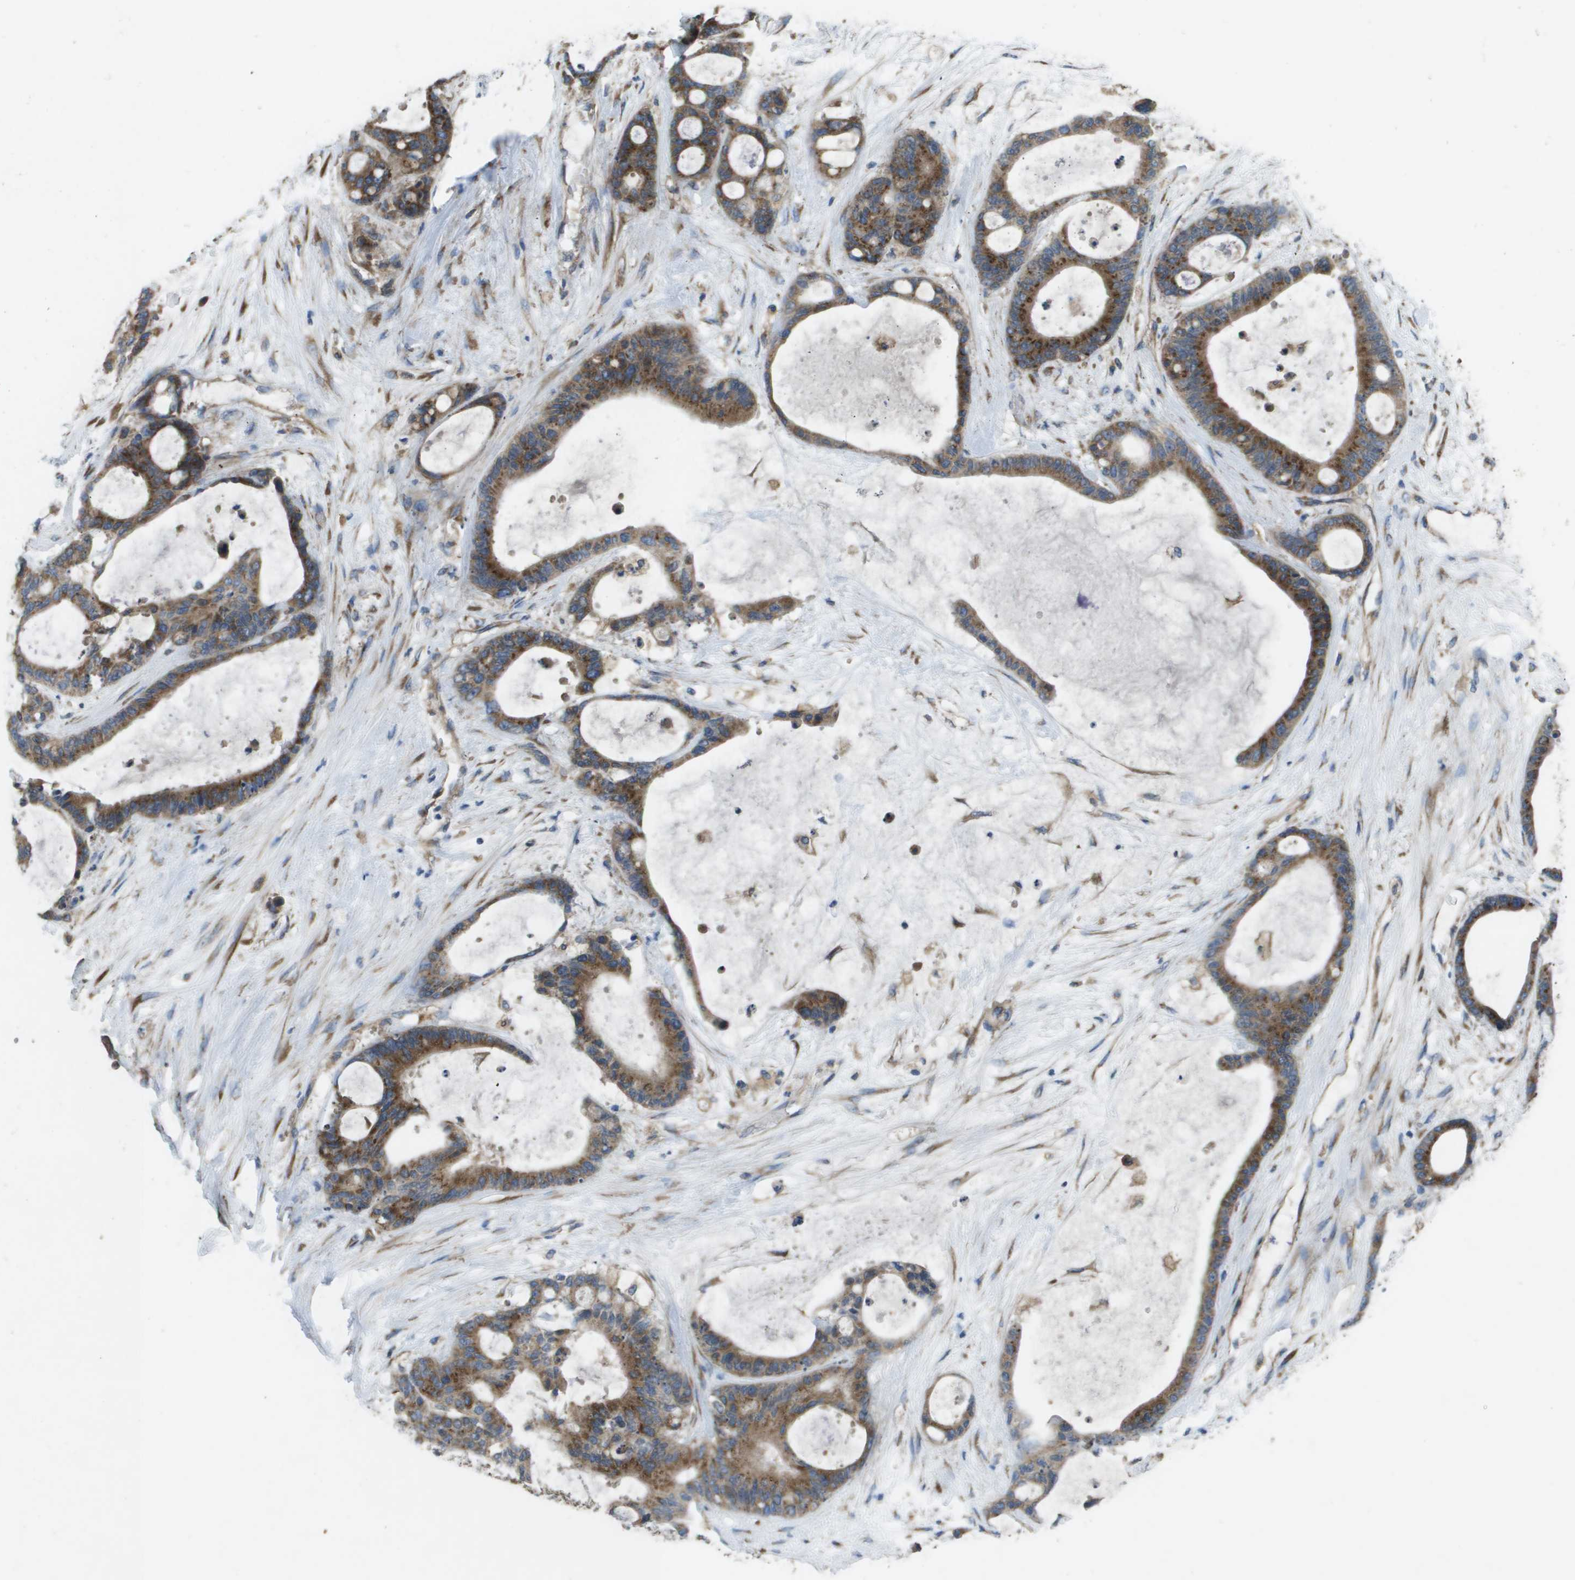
{"staining": {"intensity": "strong", "quantity": "25%-75%", "location": "cytoplasmic/membranous"}, "tissue": "liver cancer", "cell_type": "Tumor cells", "image_type": "cancer", "snomed": [{"axis": "morphology", "description": "Cholangiocarcinoma"}, {"axis": "topography", "description": "Liver"}], "caption": "Immunohistochemistry (IHC) staining of liver cholangiocarcinoma, which displays high levels of strong cytoplasmic/membranous staining in about 25%-75% of tumor cells indicating strong cytoplasmic/membranous protein positivity. The staining was performed using DAB (3,3'-diaminobenzidine) (brown) for protein detection and nuclei were counterstained in hematoxylin (blue).", "gene": "CLCN2", "patient": {"sex": "female", "age": 73}}